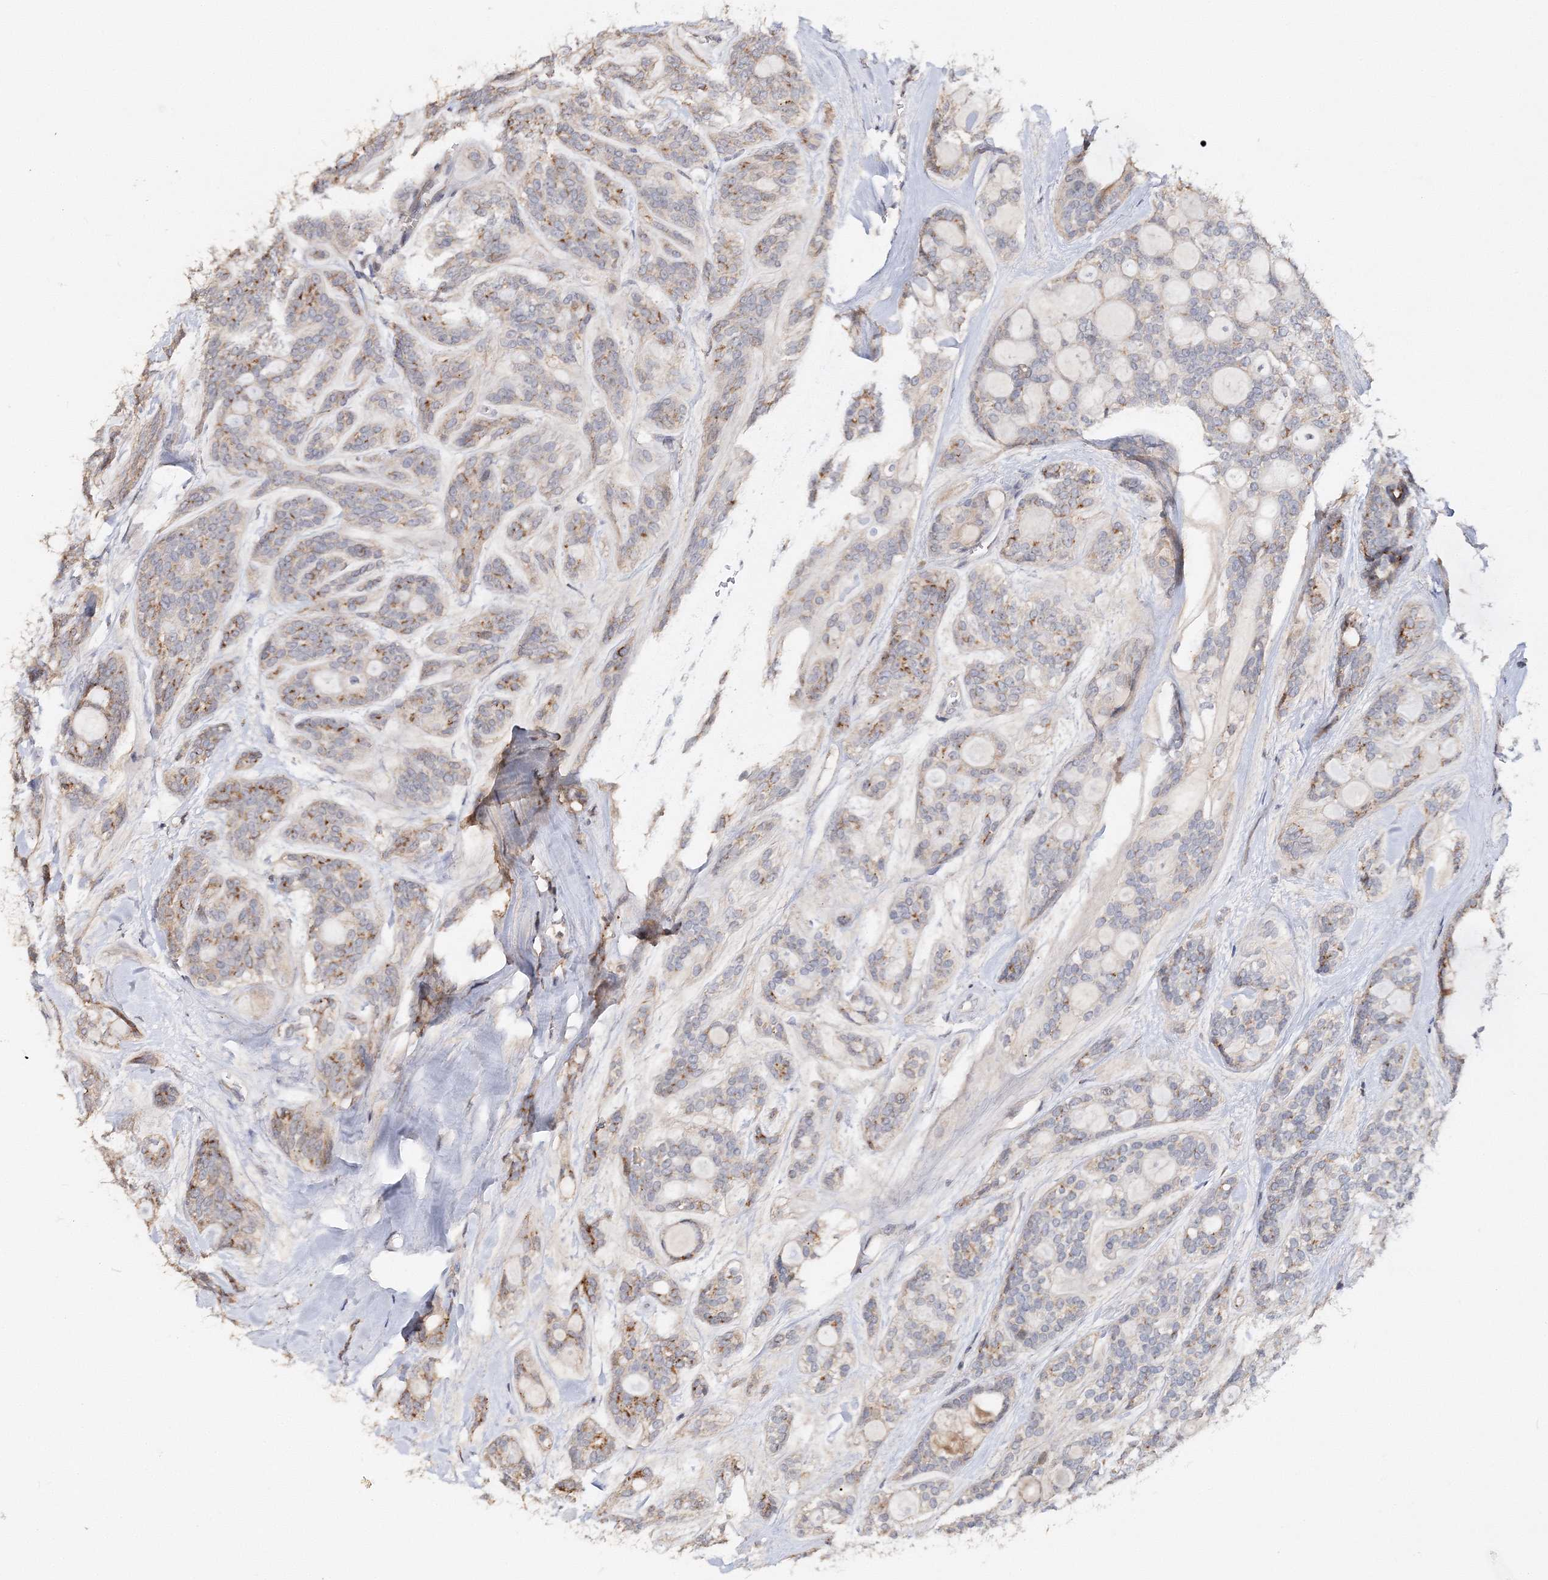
{"staining": {"intensity": "weak", "quantity": "25%-75%", "location": "cytoplasmic/membranous"}, "tissue": "head and neck cancer", "cell_type": "Tumor cells", "image_type": "cancer", "snomed": [{"axis": "morphology", "description": "Adenocarcinoma, NOS"}, {"axis": "topography", "description": "Head-Neck"}], "caption": "IHC histopathology image of neoplastic tissue: adenocarcinoma (head and neck) stained using IHC displays low levels of weak protein expression localized specifically in the cytoplasmic/membranous of tumor cells, appearing as a cytoplasmic/membranous brown color.", "gene": "GJB5", "patient": {"sex": "male", "age": 66}}